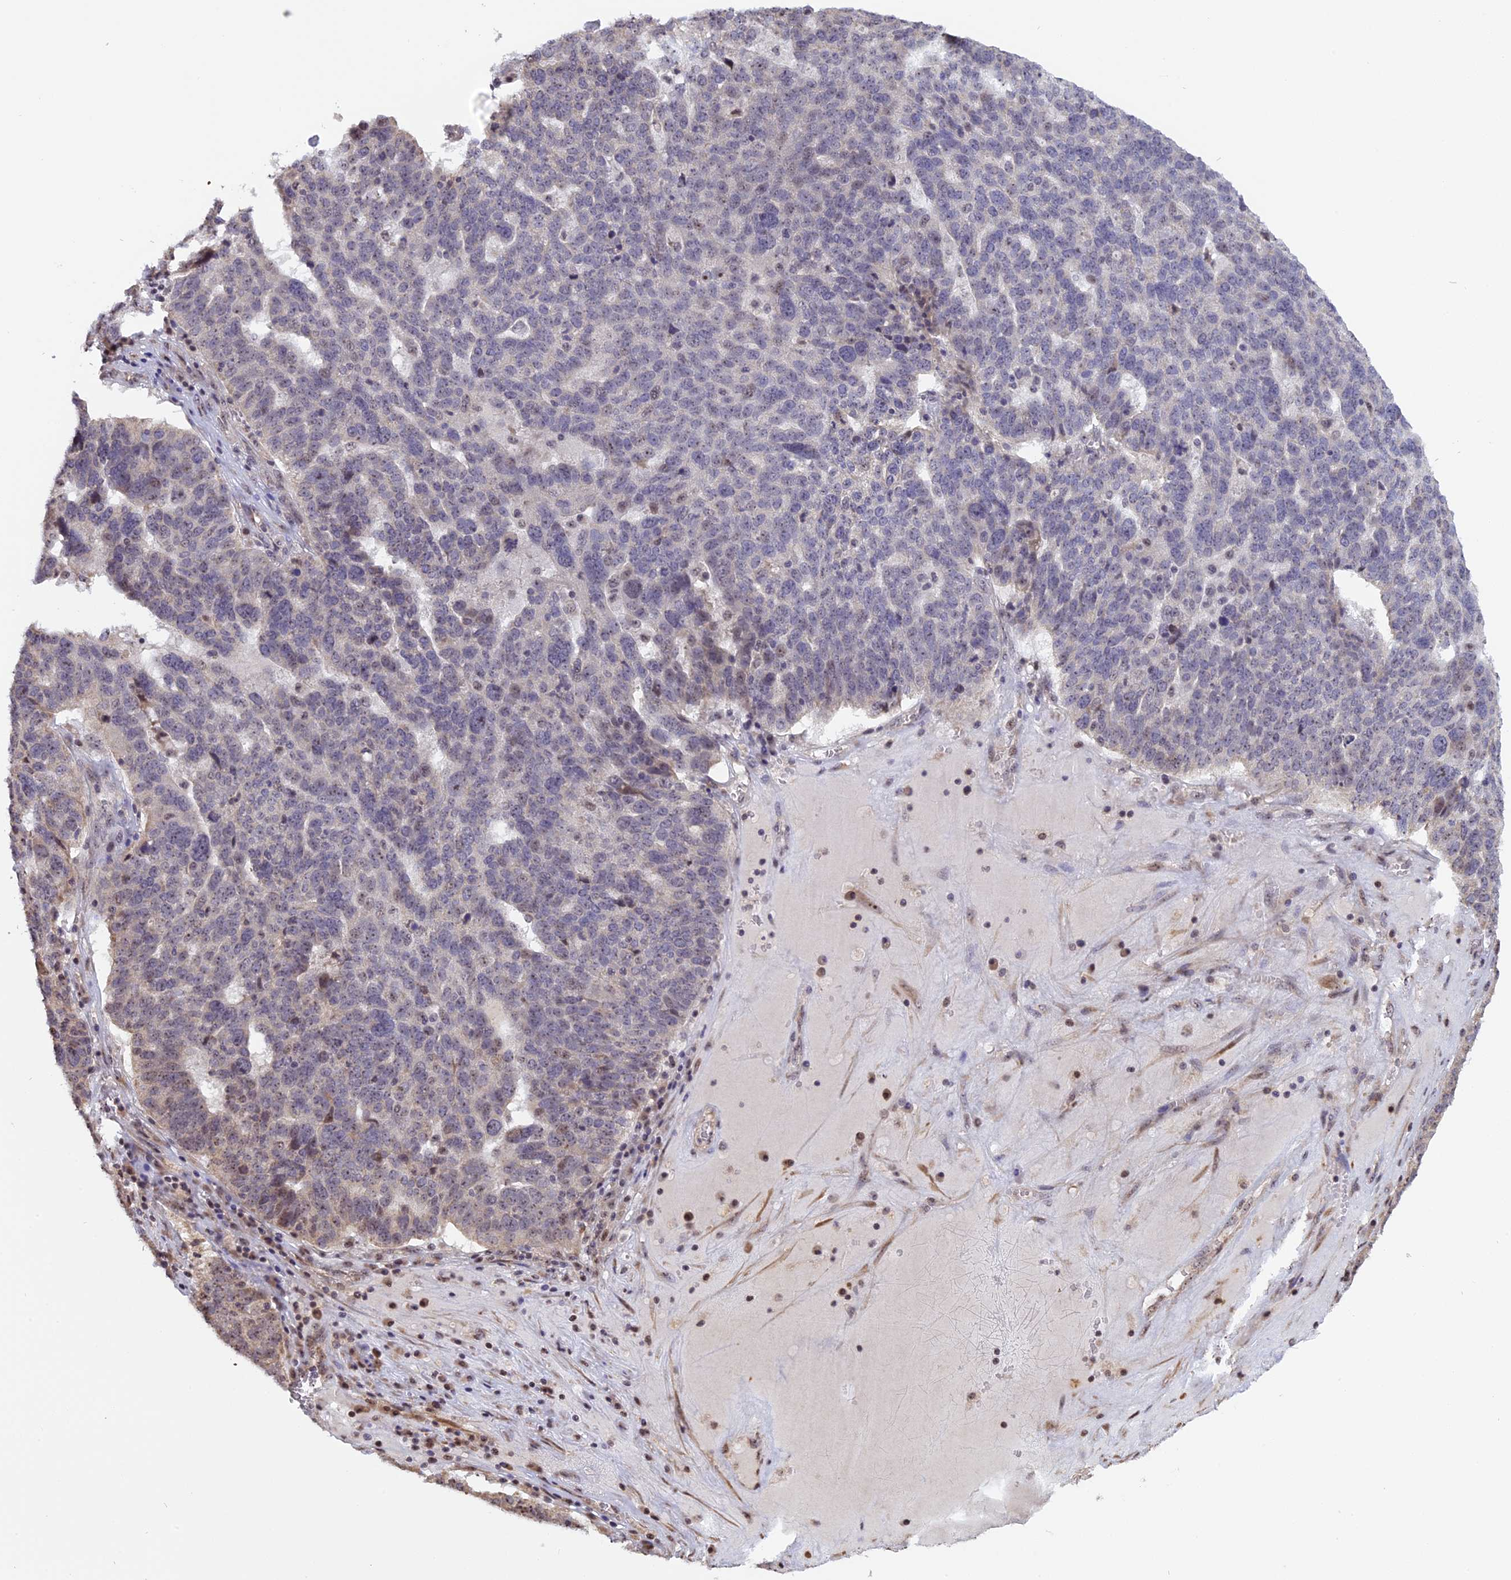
{"staining": {"intensity": "weak", "quantity": "<25%", "location": "nuclear"}, "tissue": "ovarian cancer", "cell_type": "Tumor cells", "image_type": "cancer", "snomed": [{"axis": "morphology", "description": "Cystadenocarcinoma, serous, NOS"}, {"axis": "topography", "description": "Ovary"}], "caption": "This photomicrograph is of ovarian cancer stained with immunohistochemistry (IHC) to label a protein in brown with the nuclei are counter-stained blue. There is no staining in tumor cells.", "gene": "MGA", "patient": {"sex": "female", "age": 59}}